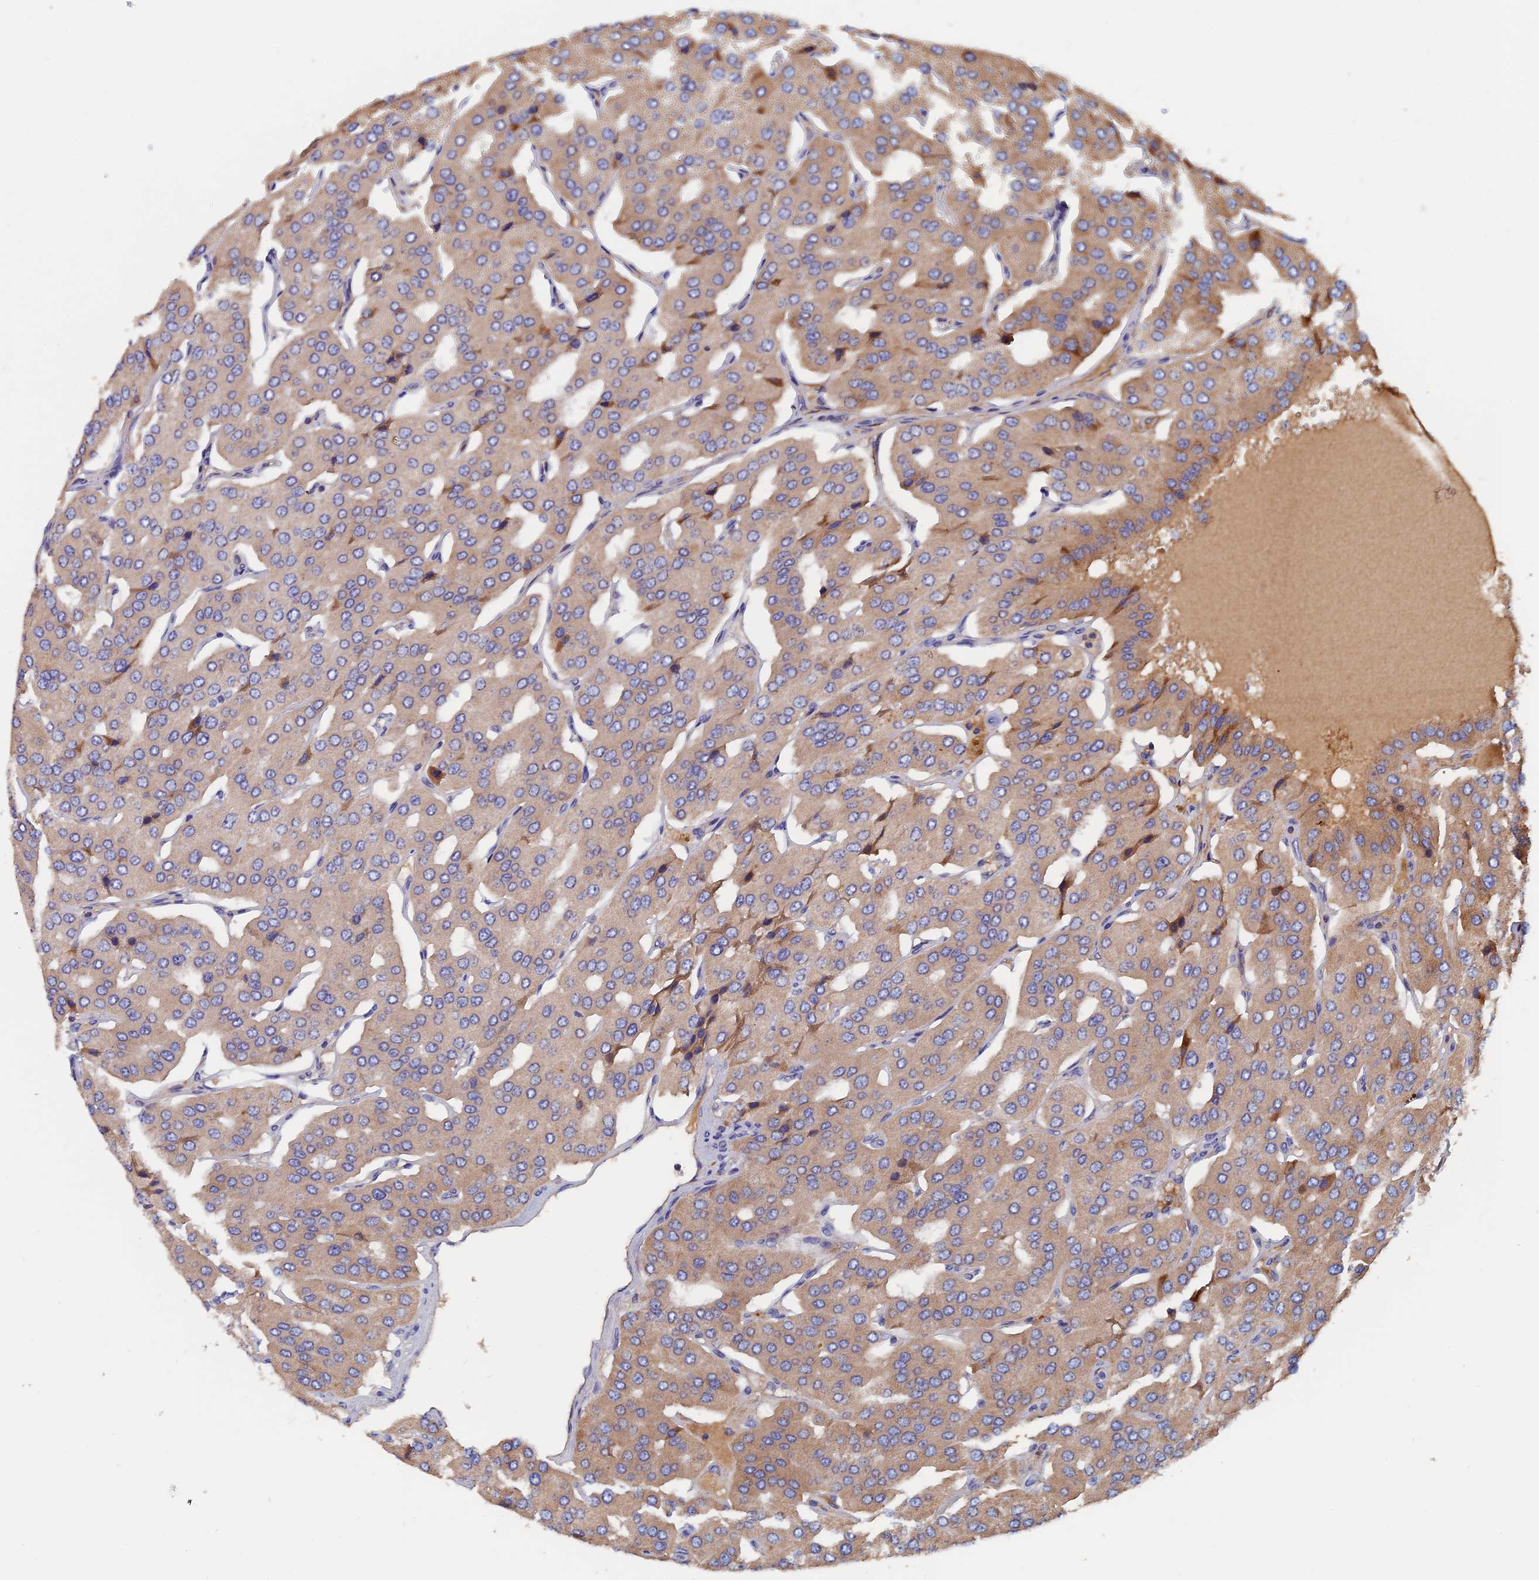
{"staining": {"intensity": "weak", "quantity": "25%-75%", "location": "cytoplasmic/membranous"}, "tissue": "parathyroid gland", "cell_type": "Glandular cells", "image_type": "normal", "snomed": [{"axis": "morphology", "description": "Normal tissue, NOS"}, {"axis": "morphology", "description": "Adenoma, NOS"}, {"axis": "topography", "description": "Parathyroid gland"}], "caption": "Weak cytoplasmic/membranous expression for a protein is seen in approximately 25%-75% of glandular cells of normal parathyroid gland using IHC.", "gene": "SLC33A1", "patient": {"sex": "female", "age": 86}}